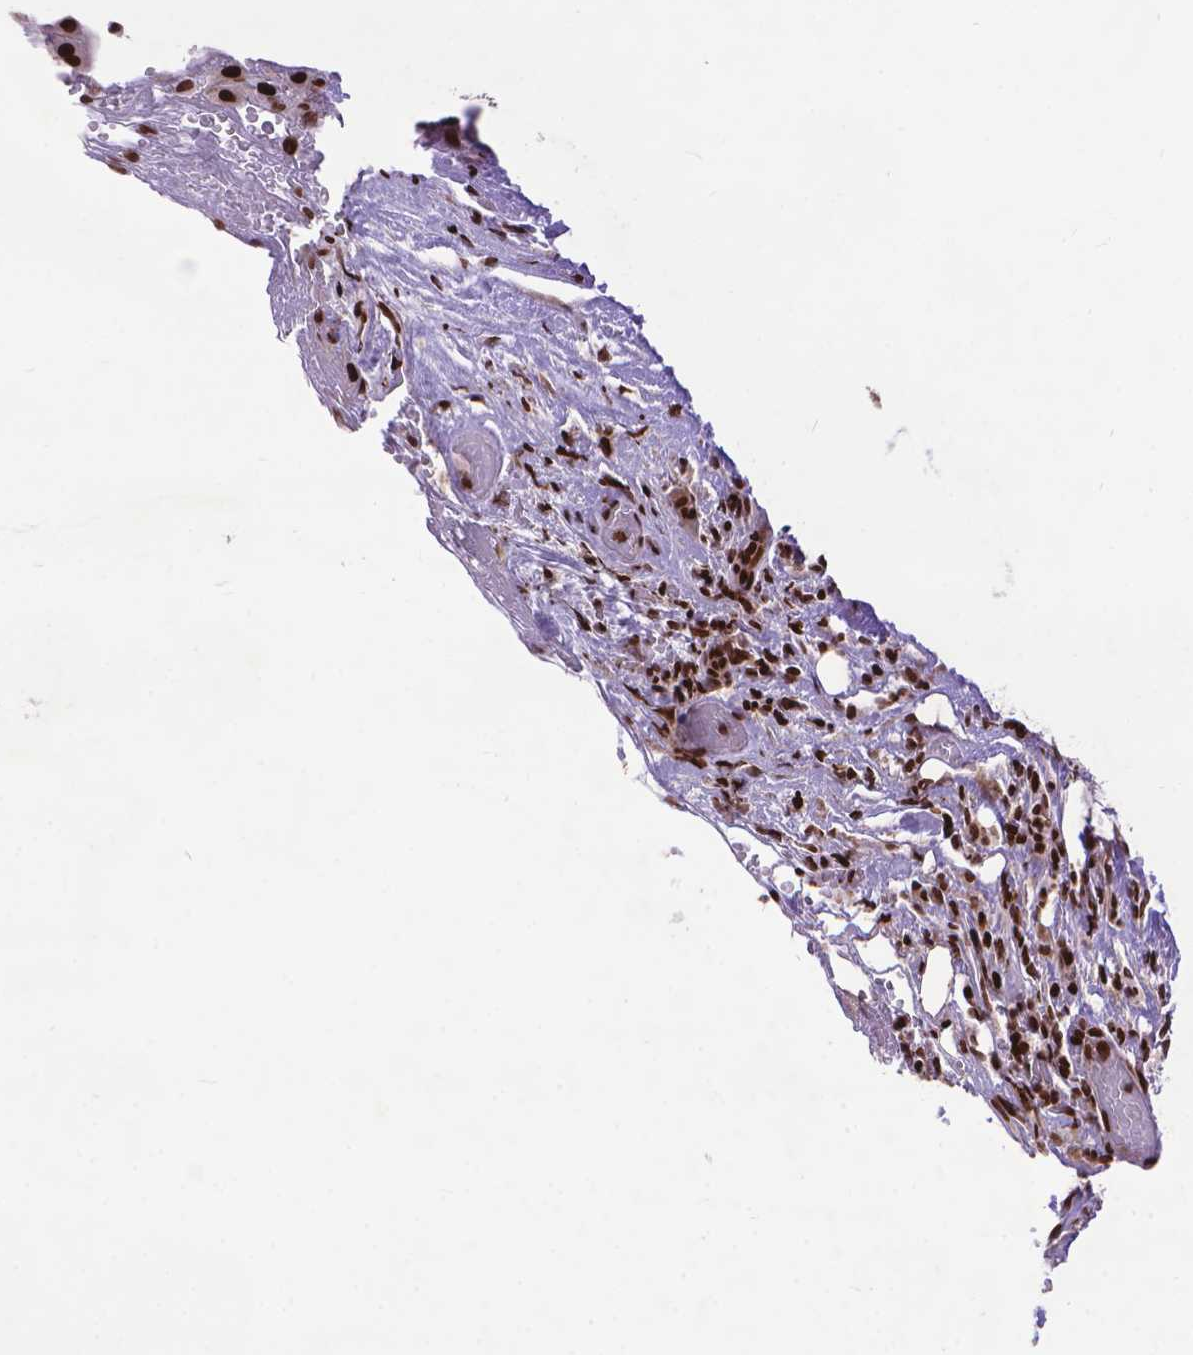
{"staining": {"intensity": "strong", "quantity": ">75%", "location": "nuclear"}, "tissue": "melanoma", "cell_type": "Tumor cells", "image_type": "cancer", "snomed": [{"axis": "morphology", "description": "Malignant melanoma, Metastatic site"}, {"axis": "topography", "description": "Smooth muscle"}], "caption": "DAB (3,3'-diaminobenzidine) immunohistochemical staining of human malignant melanoma (metastatic site) demonstrates strong nuclear protein staining in about >75% of tumor cells.", "gene": "AMER1", "patient": {"sex": "male", "age": 41}}